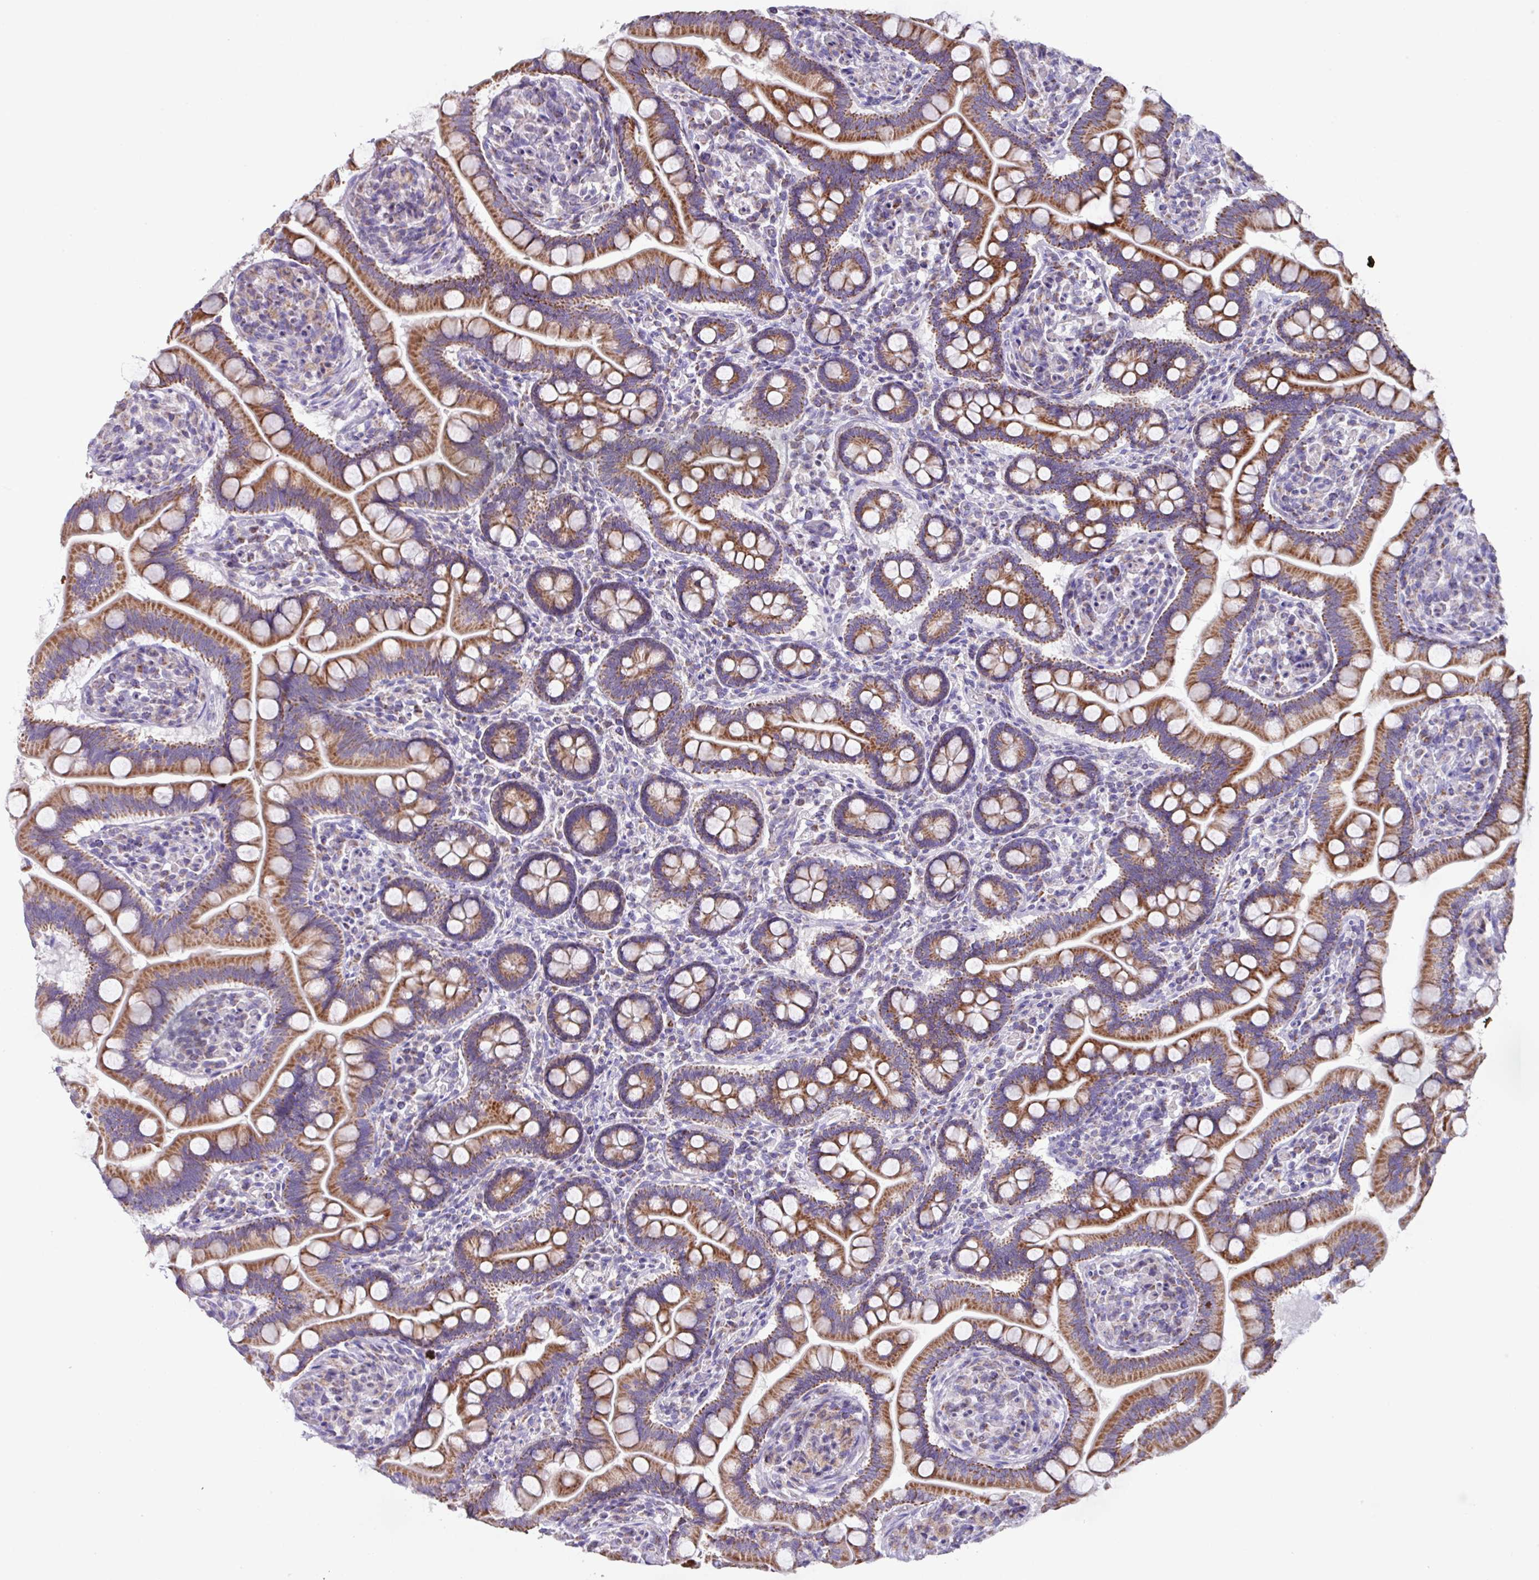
{"staining": {"intensity": "strong", "quantity": ">75%", "location": "cytoplasmic/membranous"}, "tissue": "small intestine", "cell_type": "Glandular cells", "image_type": "normal", "snomed": [{"axis": "morphology", "description": "Normal tissue, NOS"}, {"axis": "topography", "description": "Small intestine"}], "caption": "Immunohistochemistry photomicrograph of benign small intestine stained for a protein (brown), which displays high levels of strong cytoplasmic/membranous expression in about >75% of glandular cells.", "gene": "MT", "patient": {"sex": "female", "age": 64}}